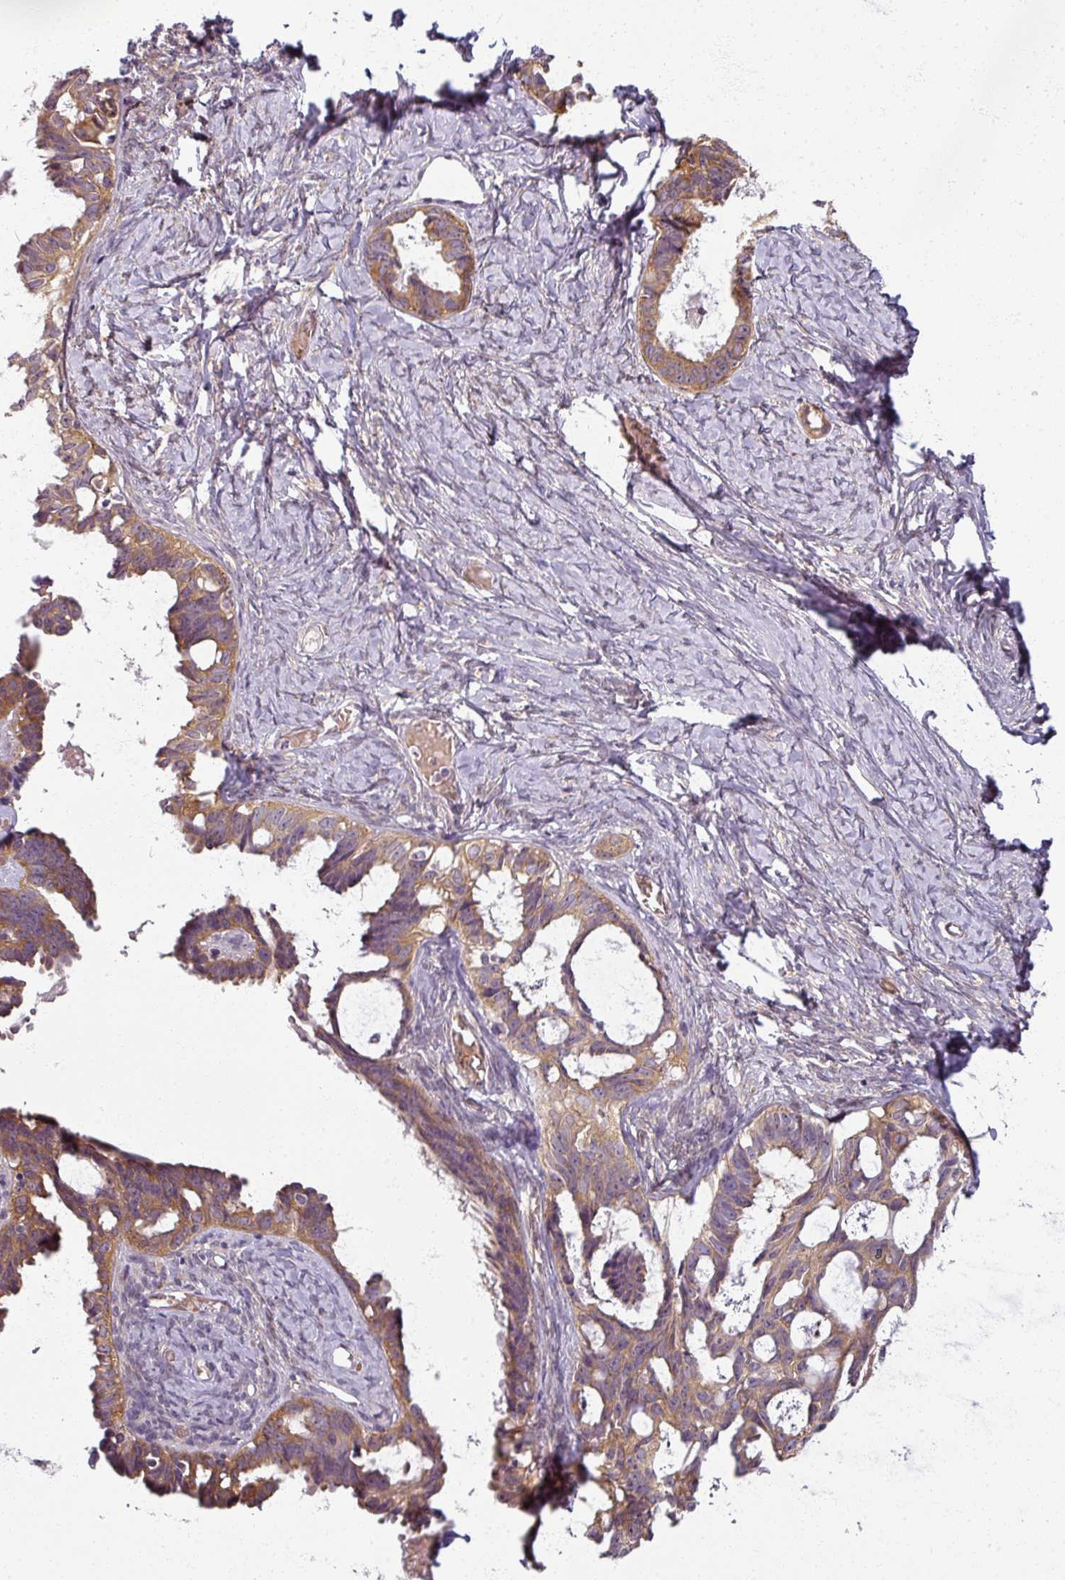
{"staining": {"intensity": "moderate", "quantity": ">75%", "location": "cytoplasmic/membranous"}, "tissue": "ovarian cancer", "cell_type": "Tumor cells", "image_type": "cancer", "snomed": [{"axis": "morphology", "description": "Cystadenocarcinoma, serous, NOS"}, {"axis": "topography", "description": "Ovary"}], "caption": "Tumor cells exhibit medium levels of moderate cytoplasmic/membranous positivity in about >75% of cells in ovarian cancer.", "gene": "AGPAT4", "patient": {"sex": "female", "age": 69}}